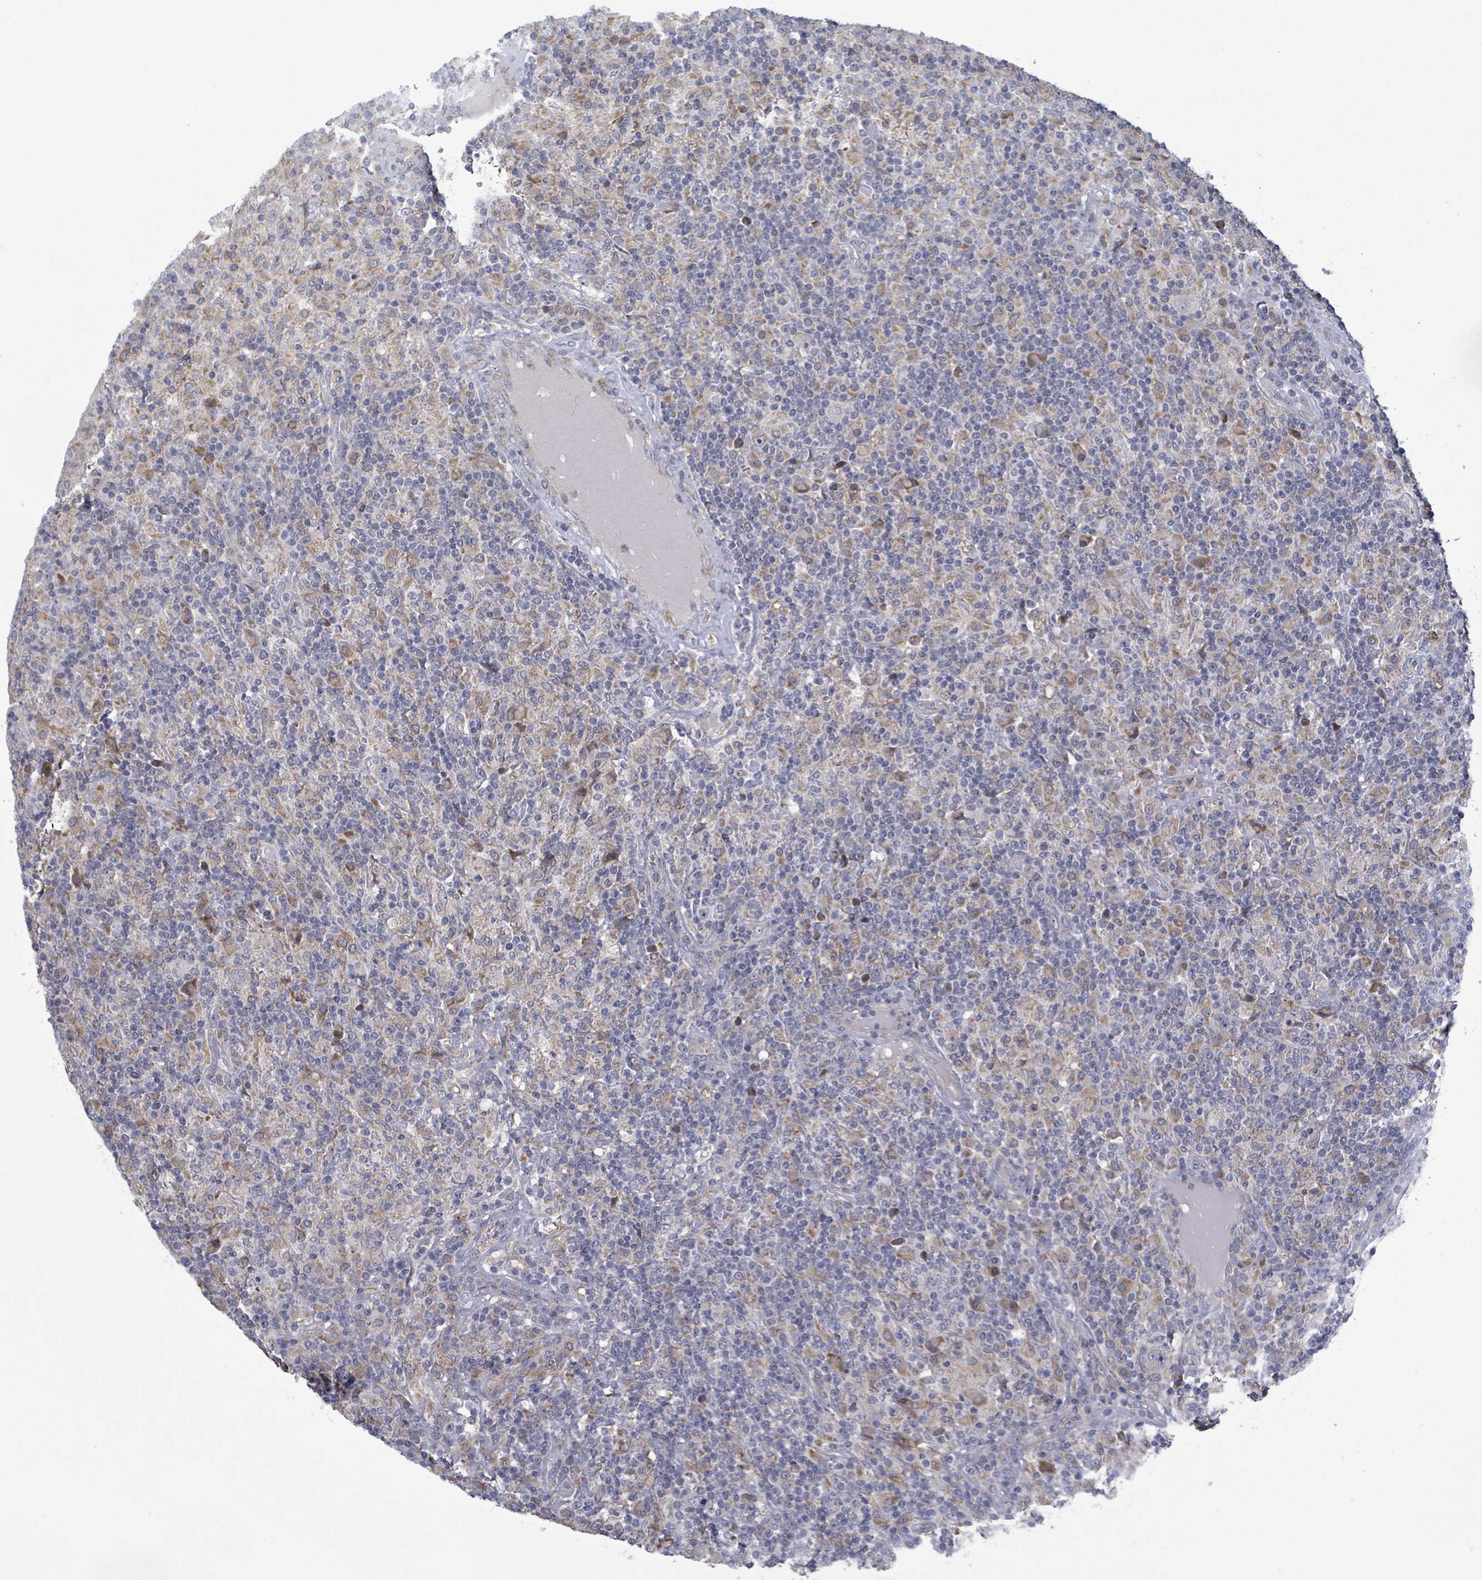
{"staining": {"intensity": "weak", "quantity": "25%-75%", "location": "cytoplasmic/membranous"}, "tissue": "lymphoma", "cell_type": "Tumor cells", "image_type": "cancer", "snomed": [{"axis": "morphology", "description": "Hodgkin's disease, NOS"}, {"axis": "topography", "description": "Lymph node"}], "caption": "High-power microscopy captured an IHC photomicrograph of Hodgkin's disease, revealing weak cytoplasmic/membranous staining in approximately 25%-75% of tumor cells. The protein of interest is shown in brown color, while the nuclei are stained blue.", "gene": "ATP13A1", "patient": {"sex": "male", "age": 70}}